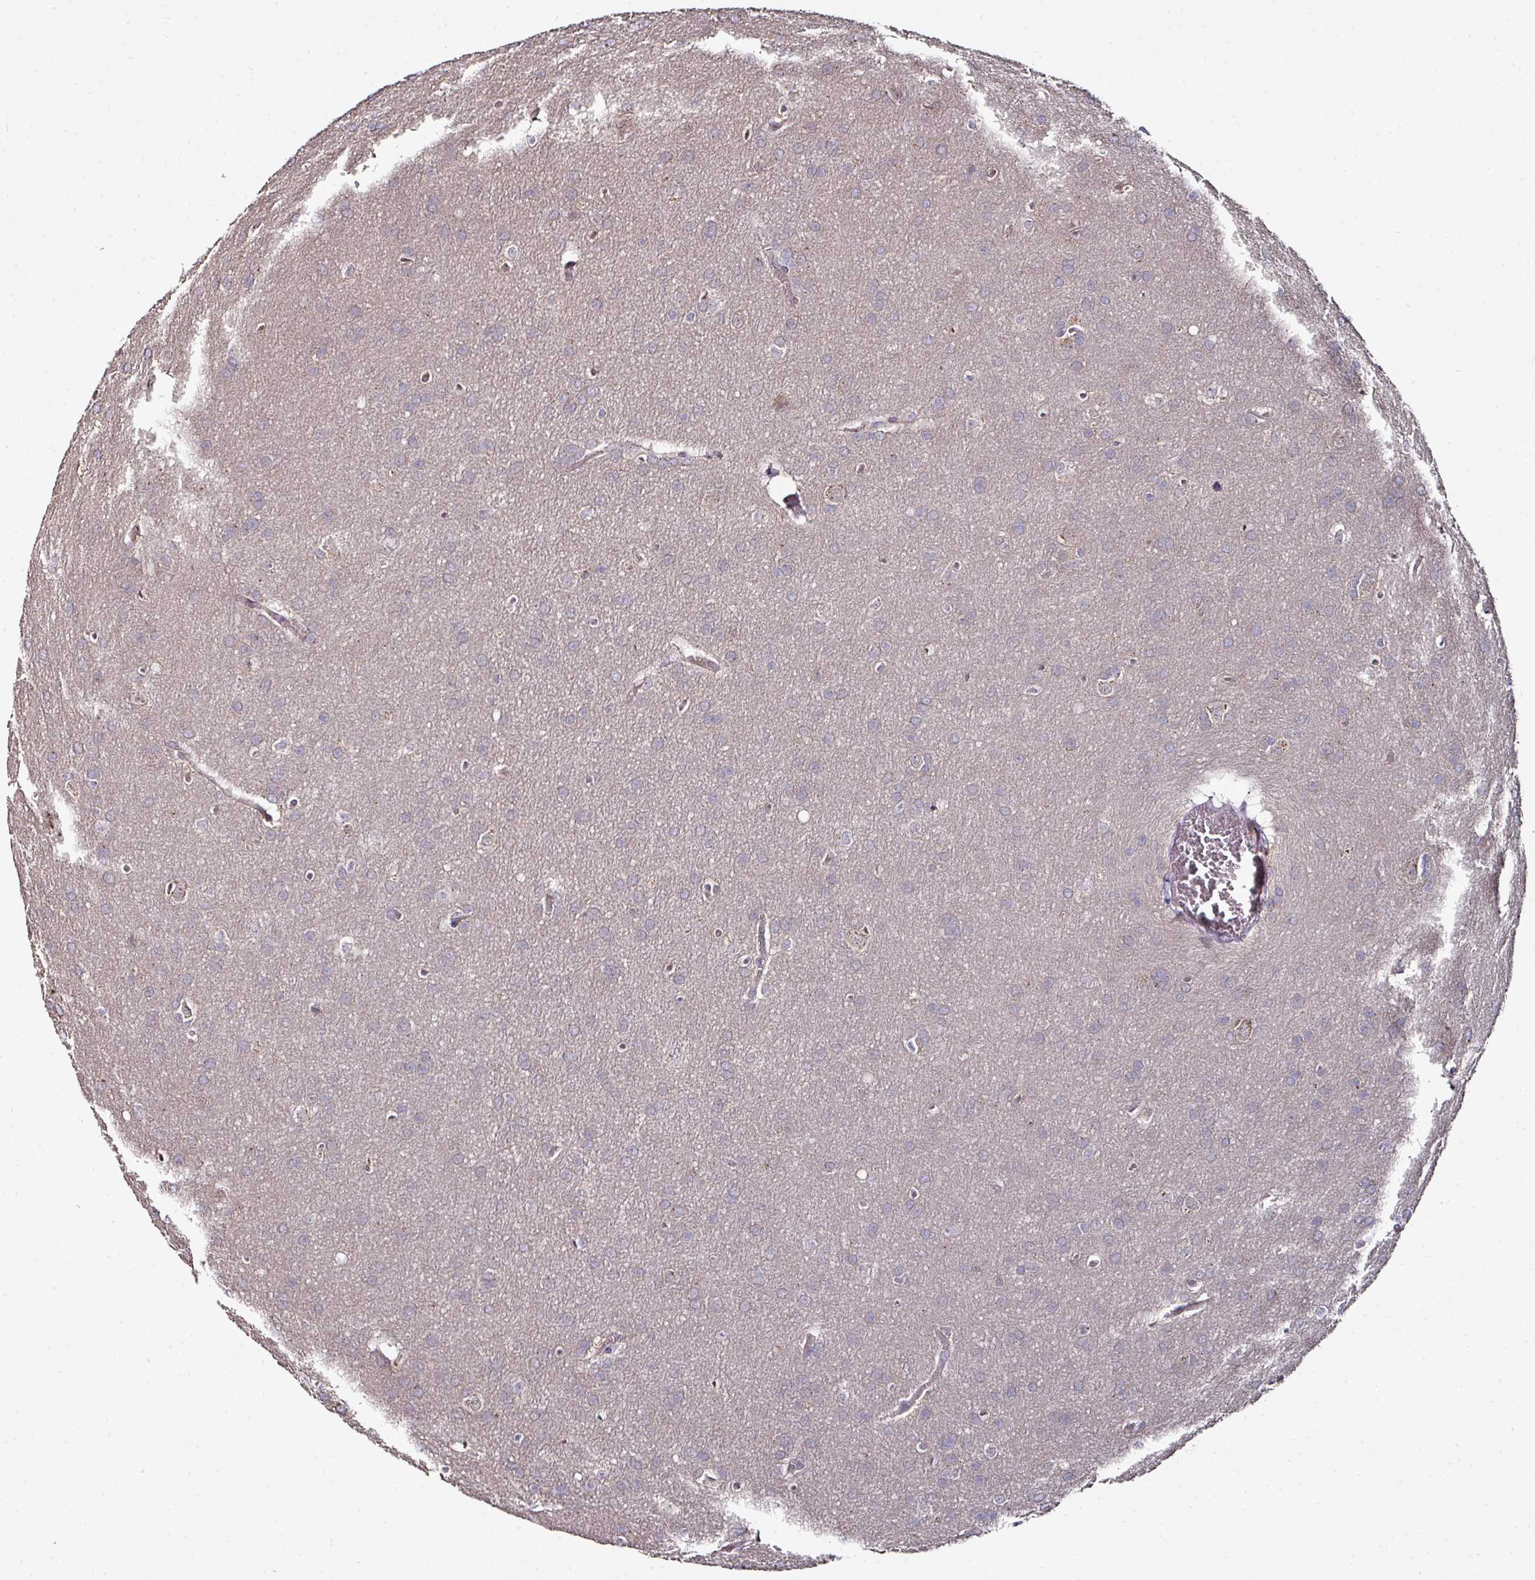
{"staining": {"intensity": "negative", "quantity": "none", "location": "none"}, "tissue": "glioma", "cell_type": "Tumor cells", "image_type": "cancer", "snomed": [{"axis": "morphology", "description": "Glioma, malignant, Low grade"}, {"axis": "topography", "description": "Brain"}], "caption": "High magnification brightfield microscopy of malignant glioma (low-grade) stained with DAB (brown) and counterstained with hematoxylin (blue): tumor cells show no significant staining.", "gene": "CTDSP2", "patient": {"sex": "female", "age": 32}}